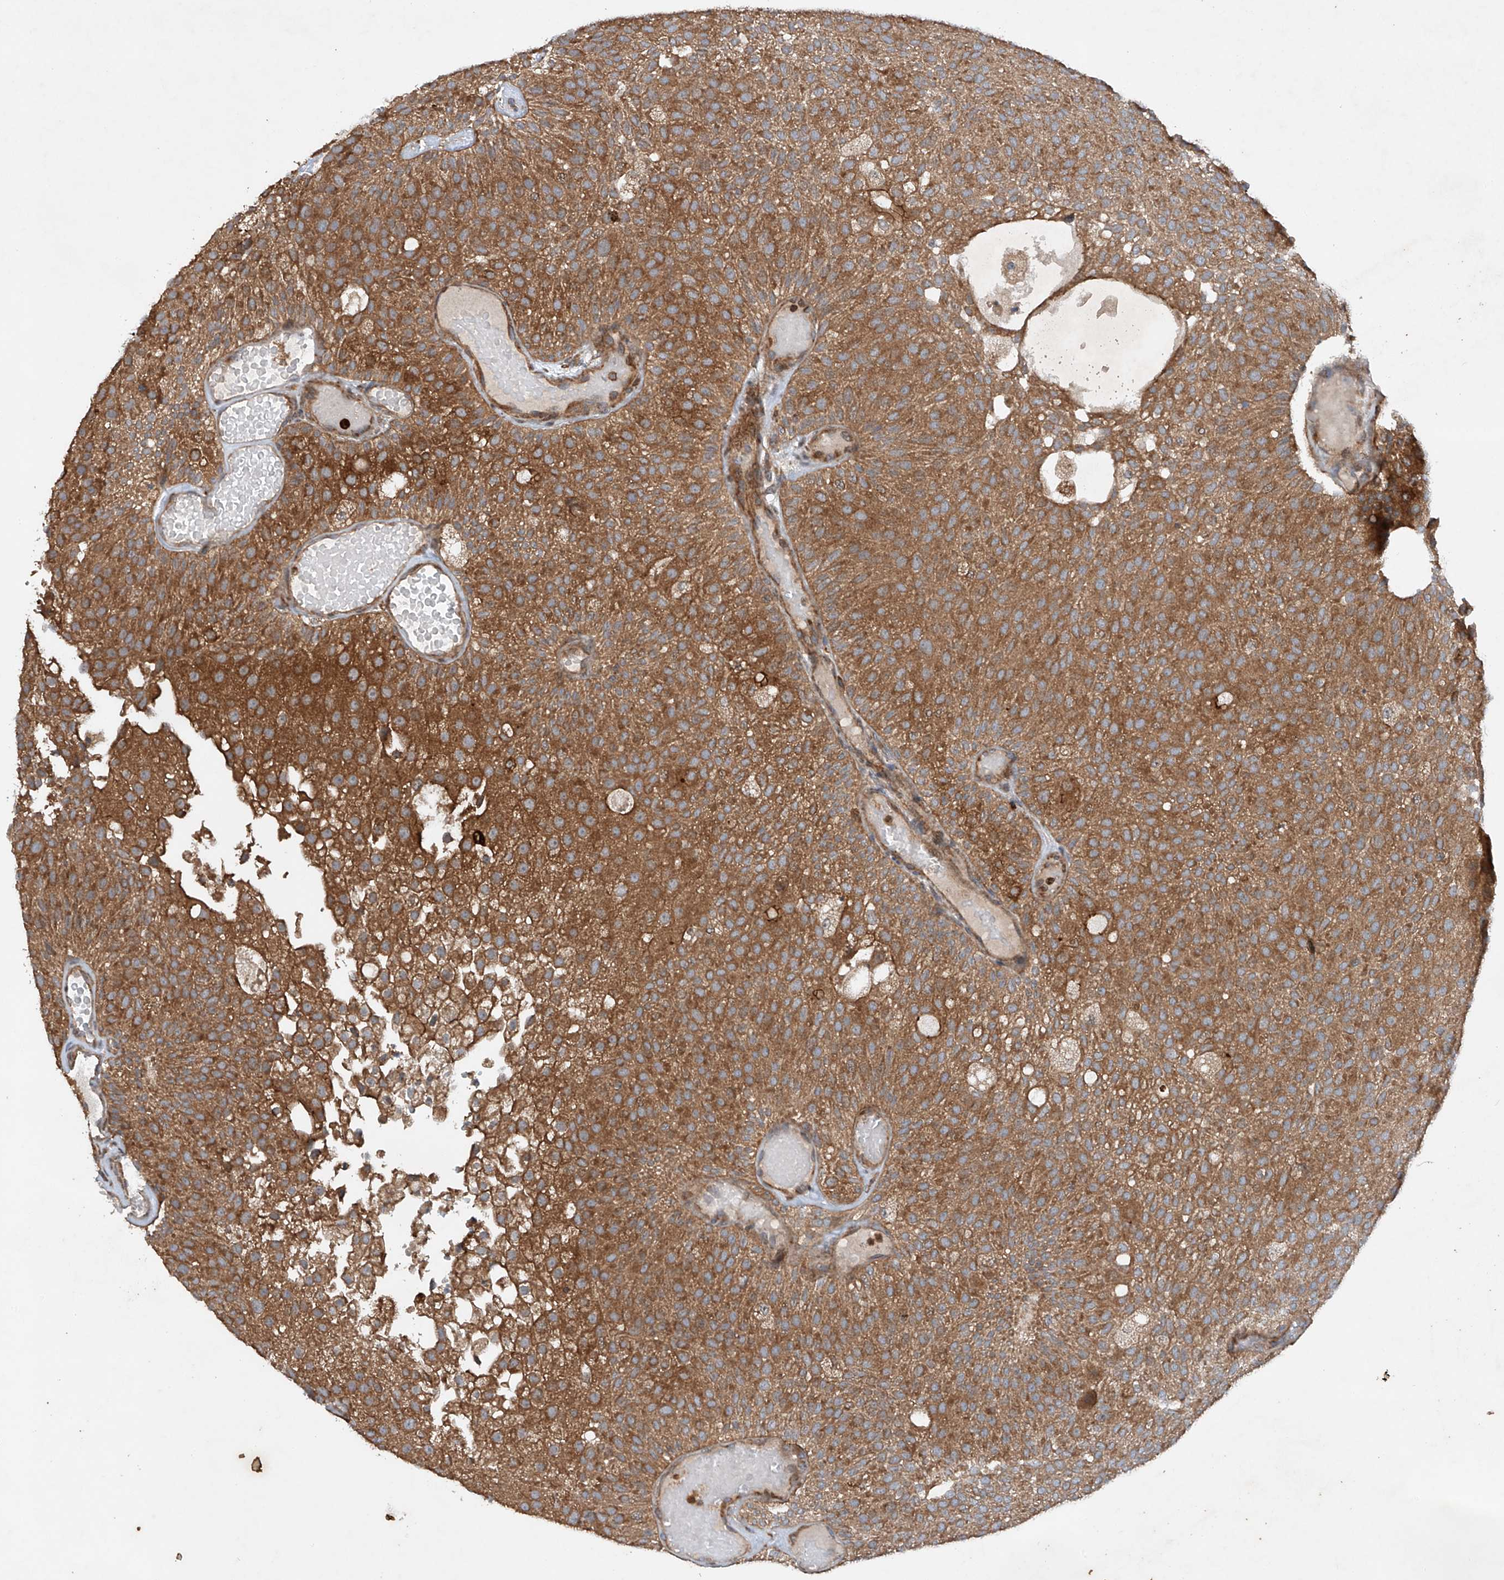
{"staining": {"intensity": "strong", "quantity": ">75%", "location": "cytoplasmic/membranous"}, "tissue": "urothelial cancer", "cell_type": "Tumor cells", "image_type": "cancer", "snomed": [{"axis": "morphology", "description": "Urothelial carcinoma, Low grade"}, {"axis": "topography", "description": "Urinary bladder"}], "caption": "Protein expression analysis of human urothelial cancer reveals strong cytoplasmic/membranous staining in approximately >75% of tumor cells. Using DAB (brown) and hematoxylin (blue) stains, captured at high magnification using brightfield microscopy.", "gene": "CEP85L", "patient": {"sex": "male", "age": 78}}